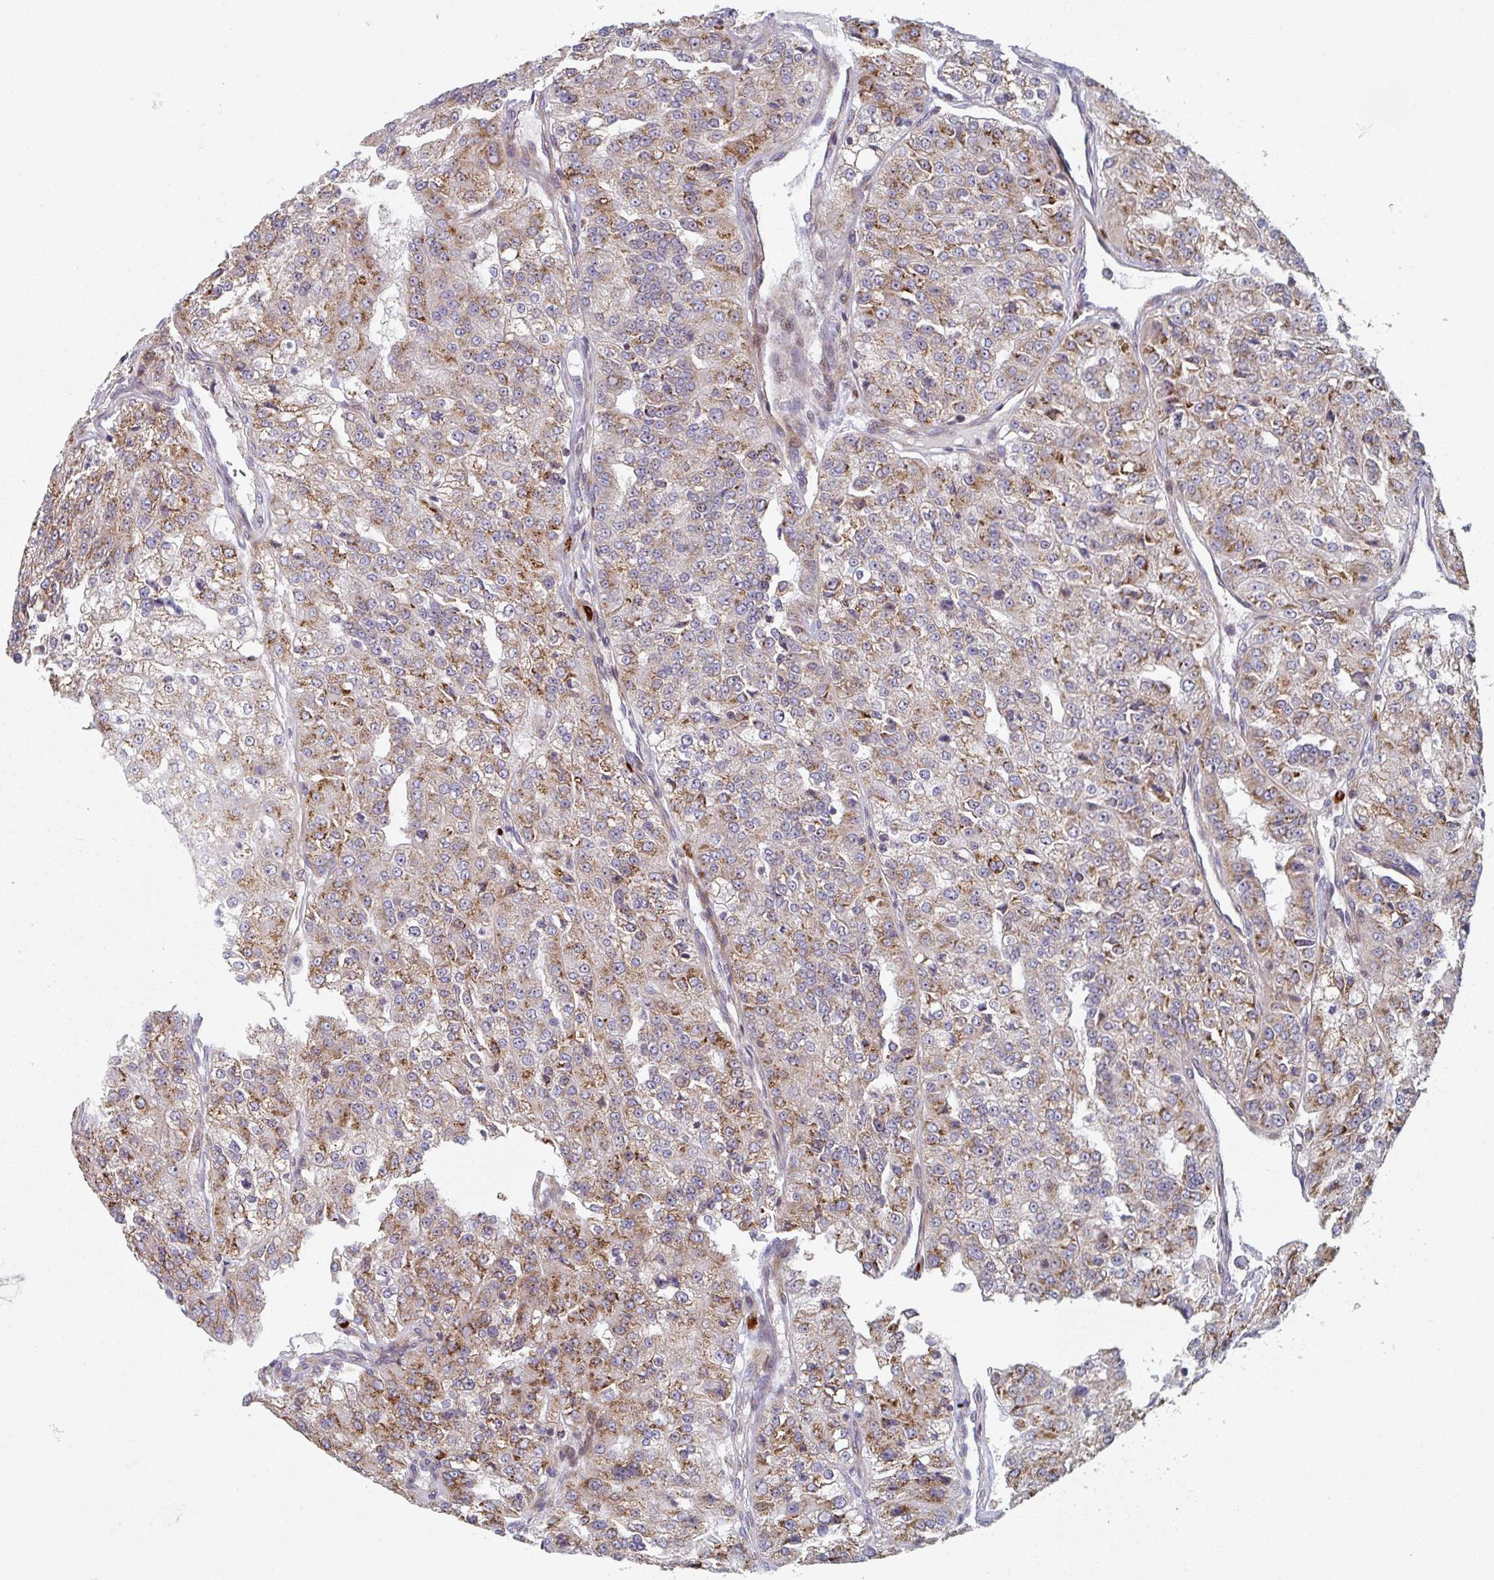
{"staining": {"intensity": "moderate", "quantity": ">75%", "location": "cytoplasmic/membranous"}, "tissue": "renal cancer", "cell_type": "Tumor cells", "image_type": "cancer", "snomed": [{"axis": "morphology", "description": "Adenocarcinoma, NOS"}, {"axis": "topography", "description": "Kidney"}], "caption": "This is a micrograph of immunohistochemistry staining of renal cancer, which shows moderate staining in the cytoplasmic/membranous of tumor cells.", "gene": "ZNF644", "patient": {"sex": "female", "age": 63}}